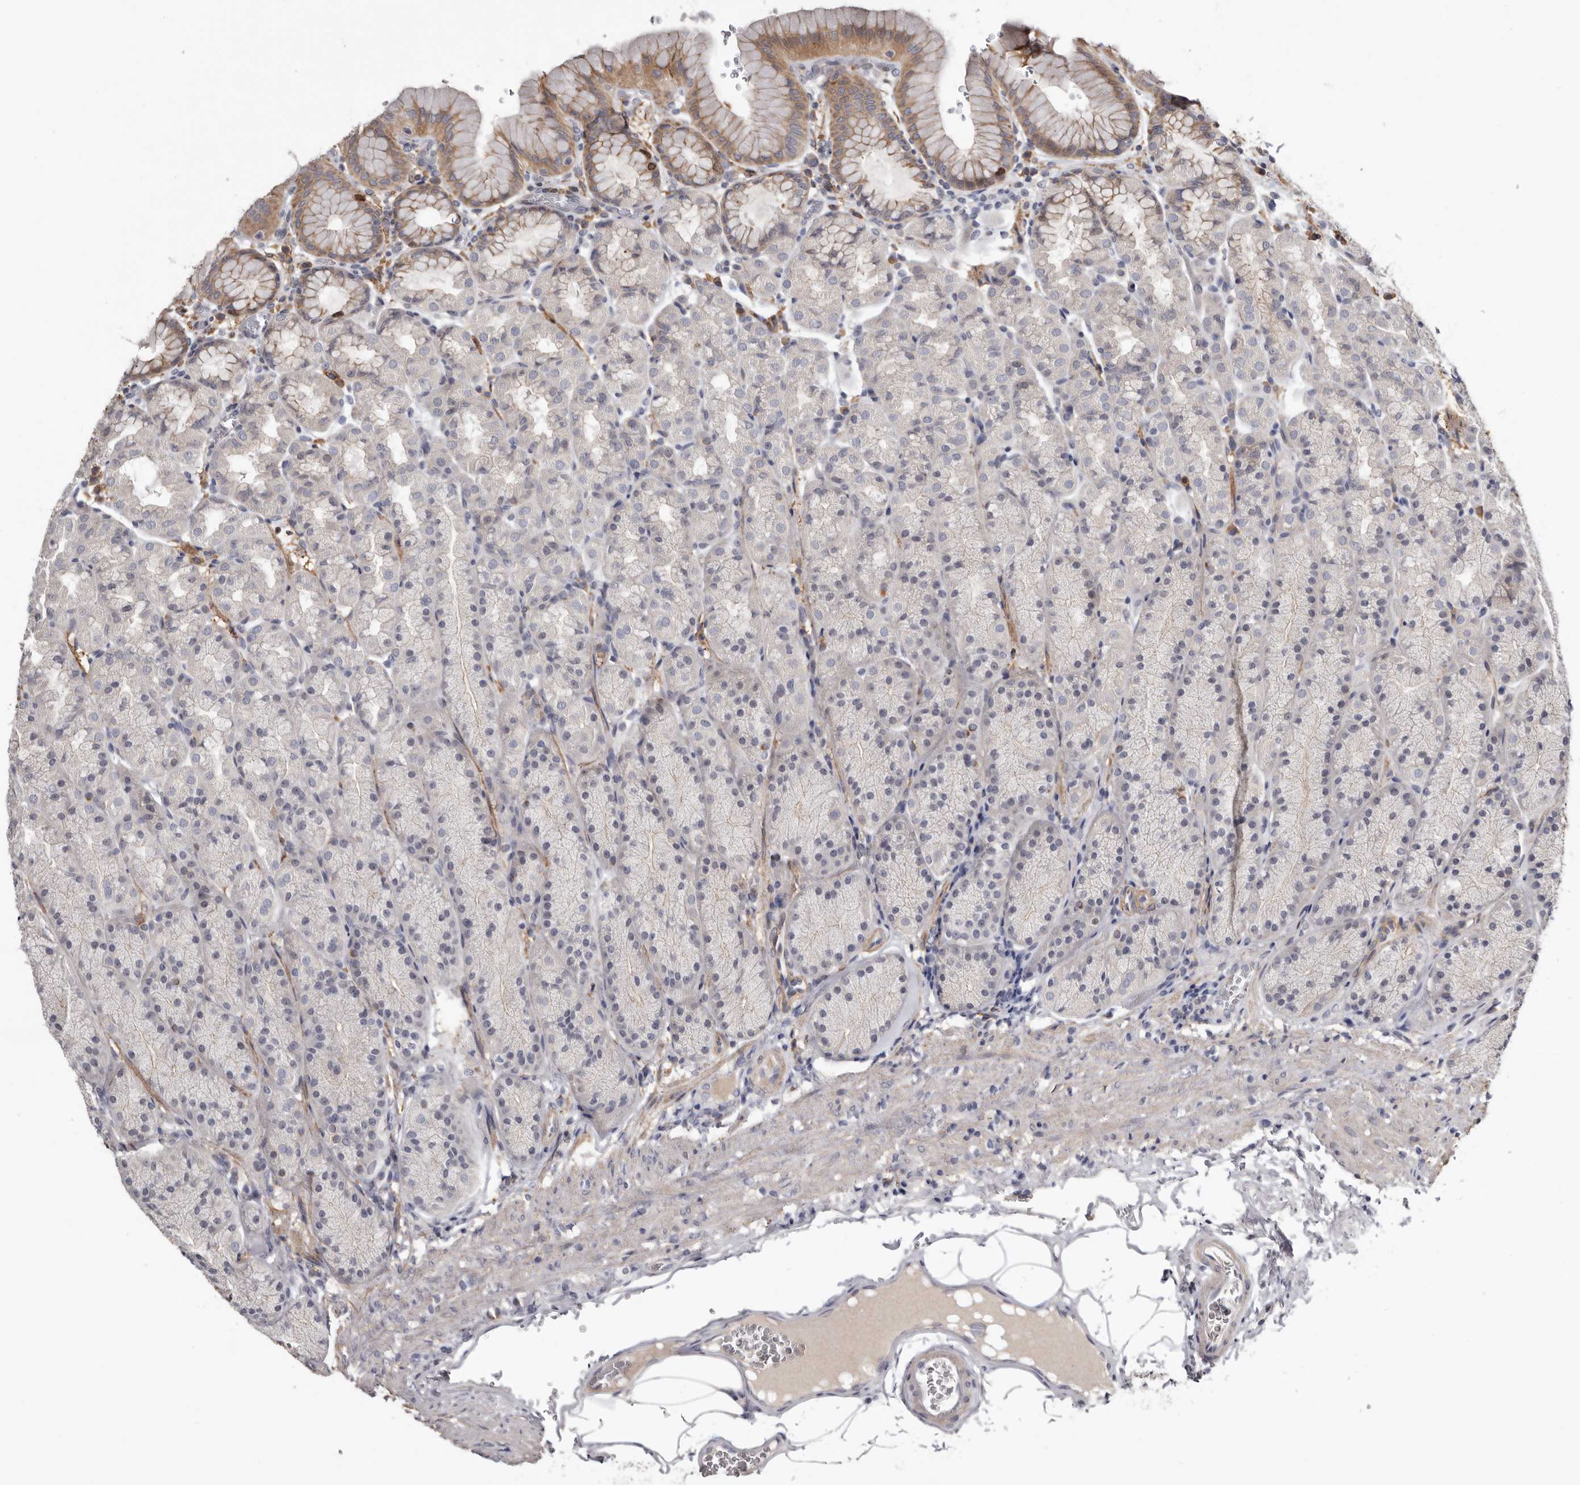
{"staining": {"intensity": "moderate", "quantity": "<25%", "location": "cytoplasmic/membranous,nuclear"}, "tissue": "stomach", "cell_type": "Glandular cells", "image_type": "normal", "snomed": [{"axis": "morphology", "description": "Normal tissue, NOS"}, {"axis": "topography", "description": "Stomach"}], "caption": "Stomach stained with immunohistochemistry (IHC) demonstrates moderate cytoplasmic/membranous,nuclear staining in approximately <25% of glandular cells. The protein is stained brown, and the nuclei are stained in blue (DAB (3,3'-diaminobenzidine) IHC with brightfield microscopy, high magnification).", "gene": "CDCA8", "patient": {"sex": "male", "age": 42}}